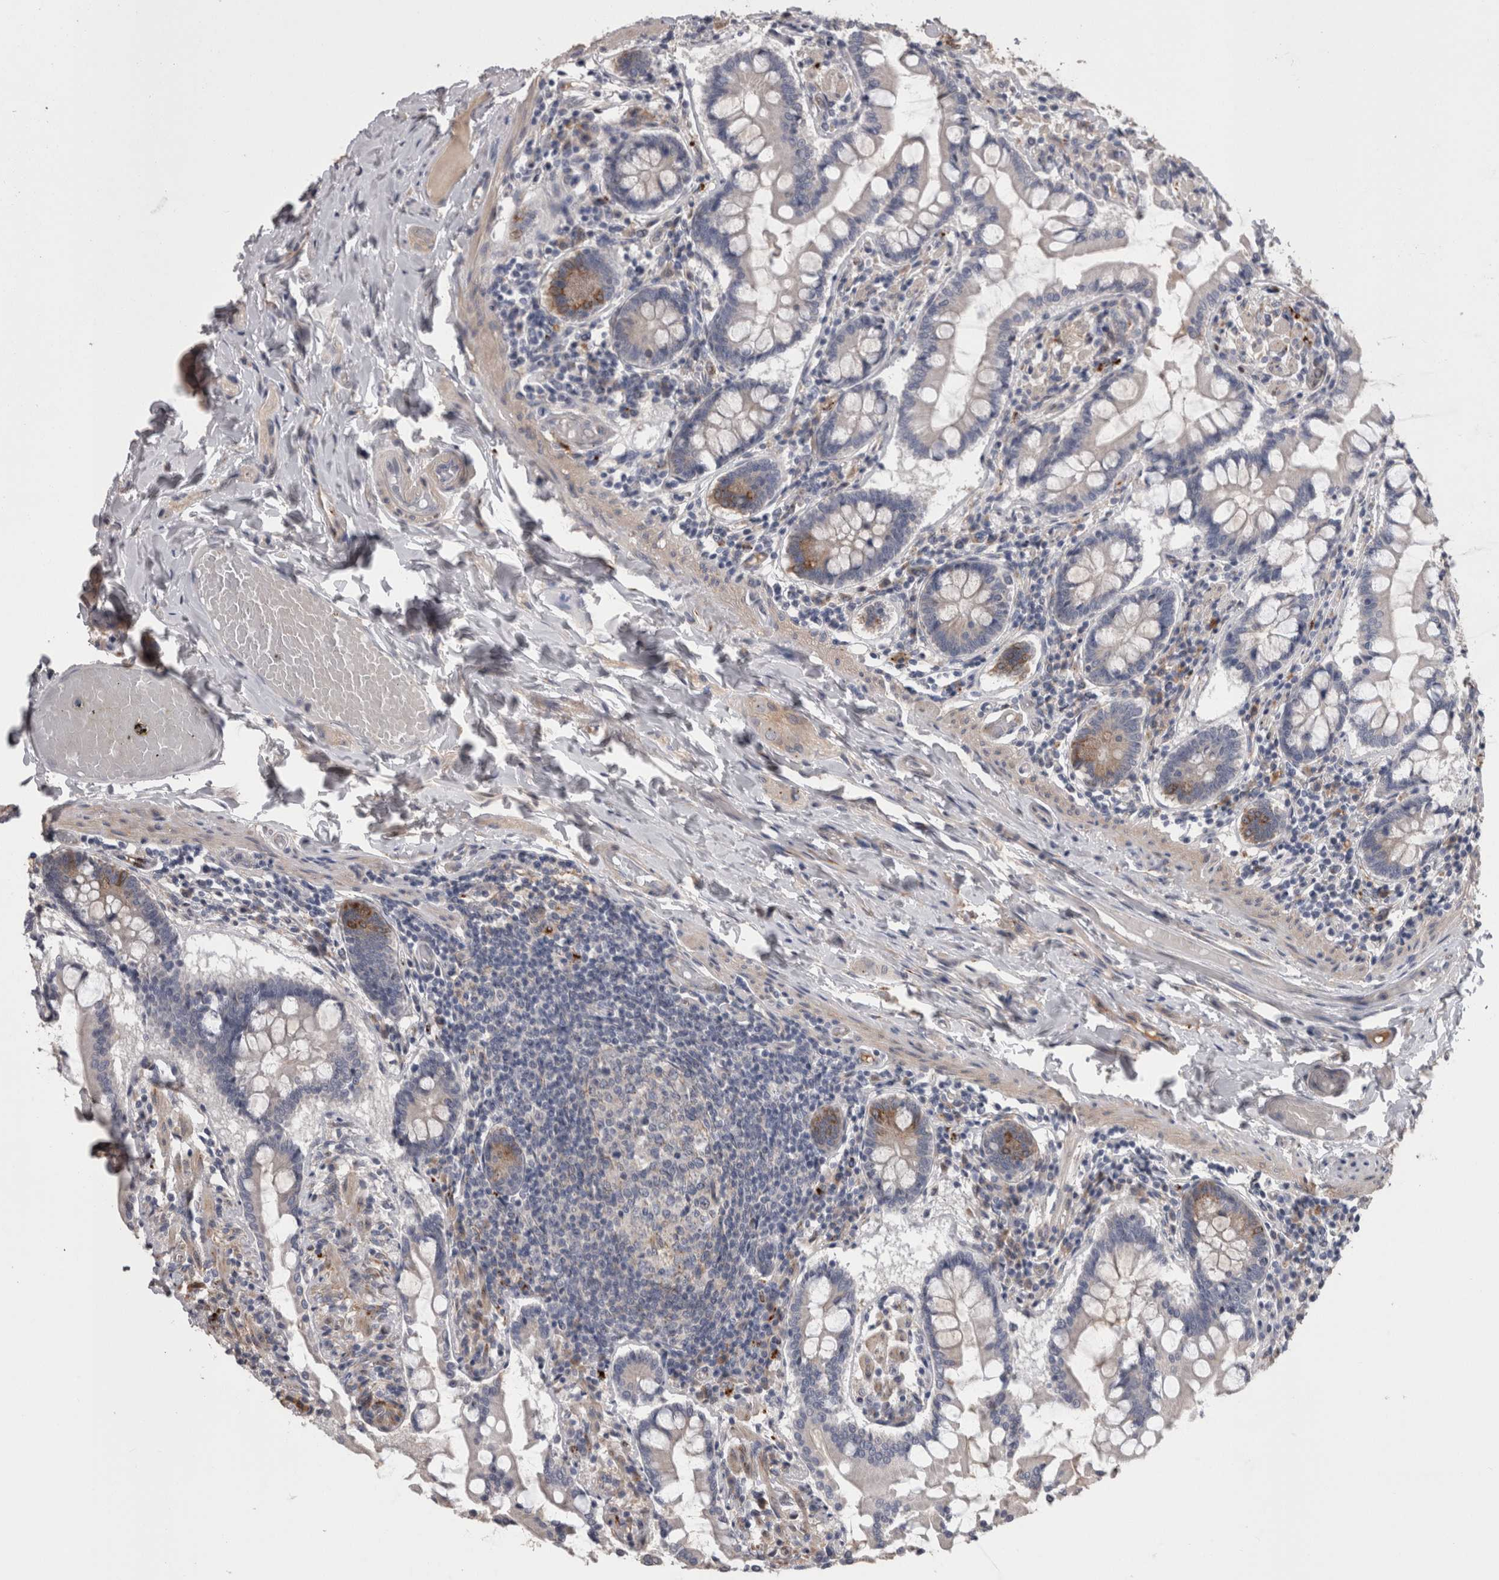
{"staining": {"intensity": "weak", "quantity": "<25%", "location": "cytoplasmic/membranous"}, "tissue": "small intestine", "cell_type": "Glandular cells", "image_type": "normal", "snomed": [{"axis": "morphology", "description": "Normal tissue, NOS"}, {"axis": "topography", "description": "Small intestine"}], "caption": "Image shows no protein expression in glandular cells of normal small intestine.", "gene": "STC1", "patient": {"sex": "male", "age": 41}}